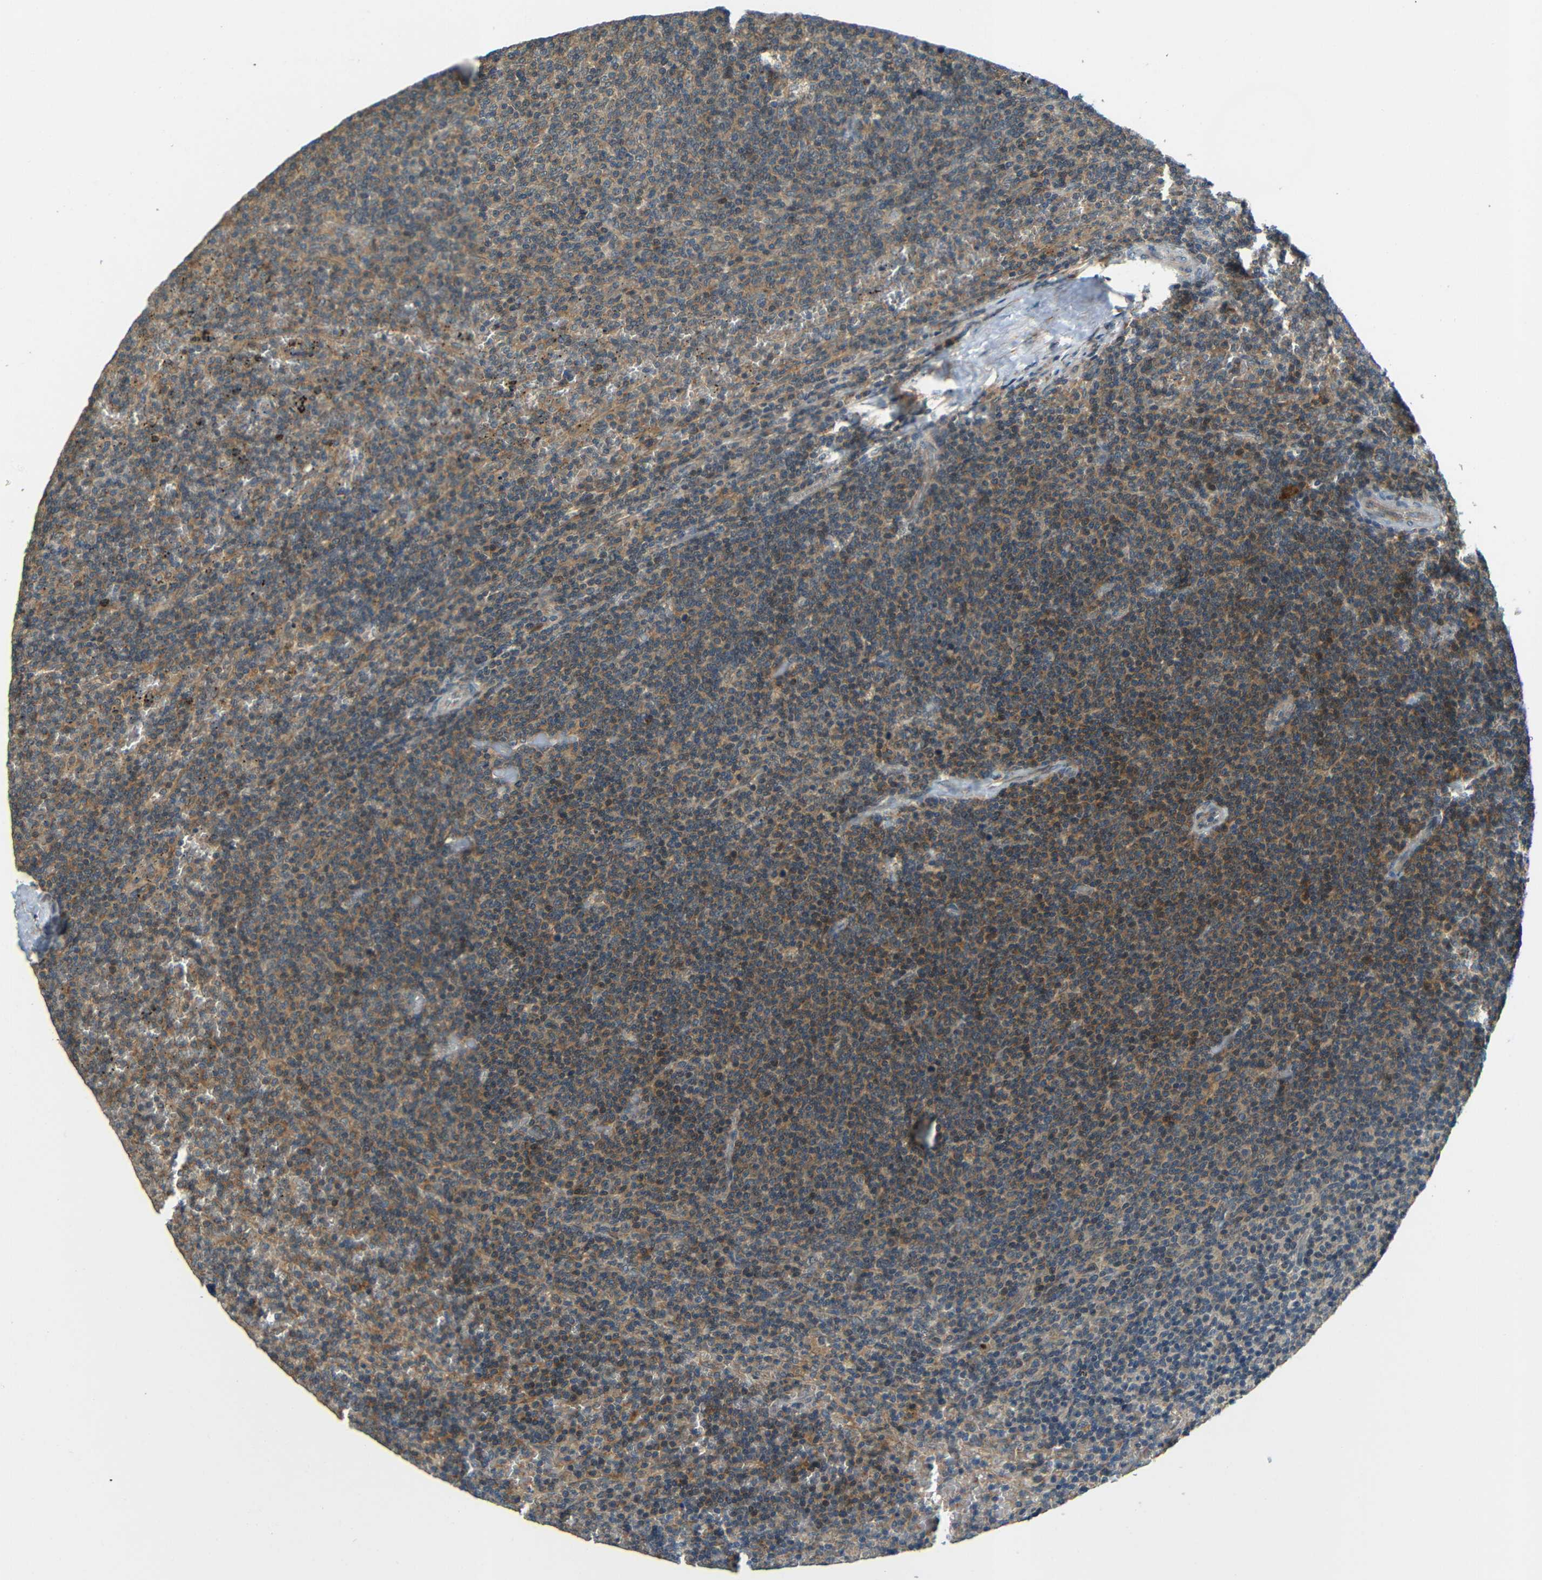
{"staining": {"intensity": "moderate", "quantity": ">75%", "location": "cytoplasmic/membranous"}, "tissue": "lymphoma", "cell_type": "Tumor cells", "image_type": "cancer", "snomed": [{"axis": "morphology", "description": "Malignant lymphoma, non-Hodgkin's type, Low grade"}, {"axis": "topography", "description": "Spleen"}], "caption": "This micrograph exhibits immunohistochemistry (IHC) staining of lymphoma, with medium moderate cytoplasmic/membranous positivity in approximately >75% of tumor cells.", "gene": "FNDC3A", "patient": {"sex": "female", "age": 50}}